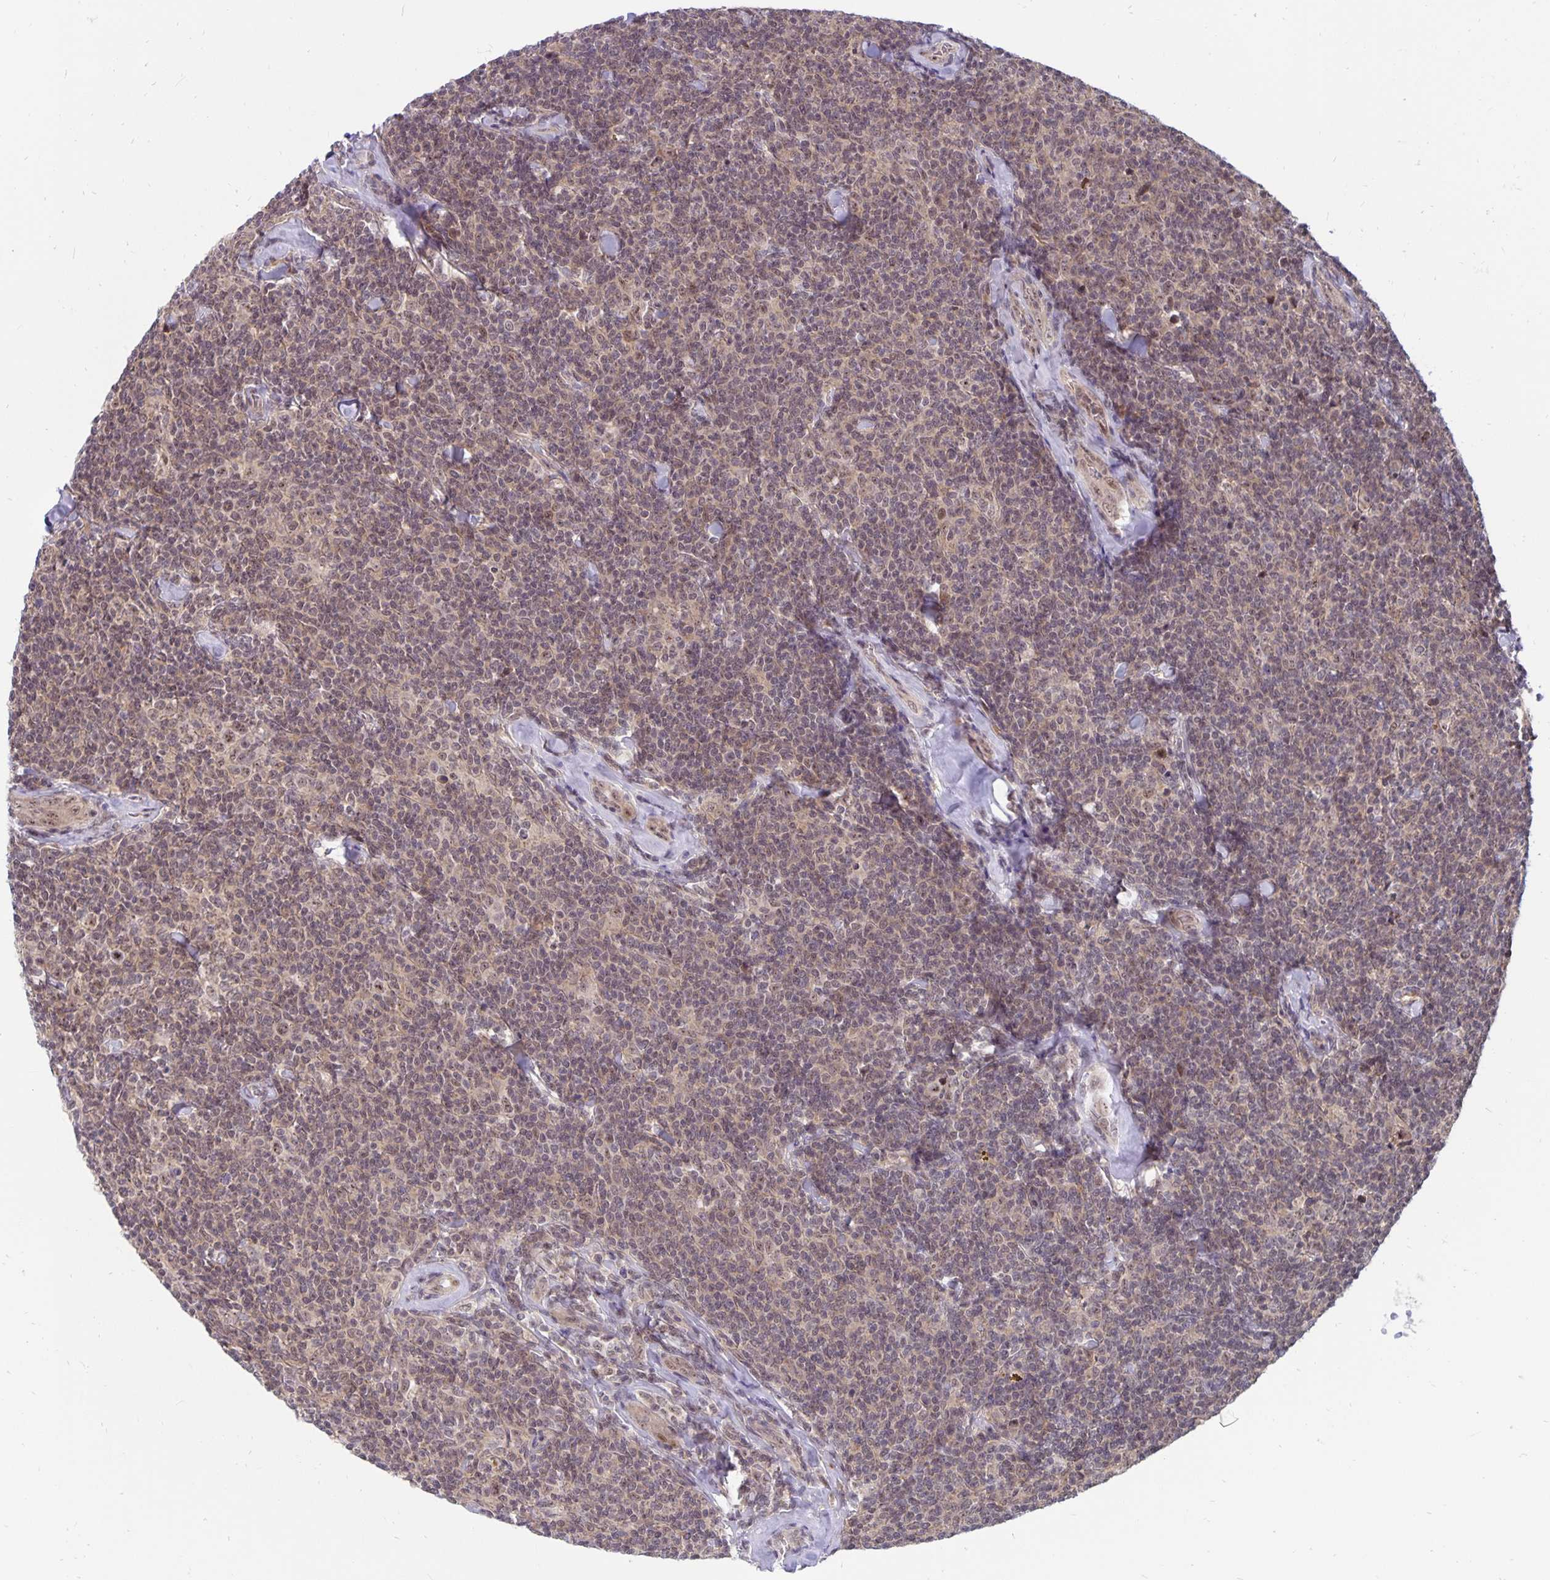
{"staining": {"intensity": "weak", "quantity": "<25%", "location": "nuclear"}, "tissue": "lymphoma", "cell_type": "Tumor cells", "image_type": "cancer", "snomed": [{"axis": "morphology", "description": "Malignant lymphoma, non-Hodgkin's type, Low grade"}, {"axis": "topography", "description": "Lymph node"}], "caption": "IHC image of human malignant lymphoma, non-Hodgkin's type (low-grade) stained for a protein (brown), which exhibits no positivity in tumor cells.", "gene": "EXOC6B", "patient": {"sex": "female", "age": 56}}